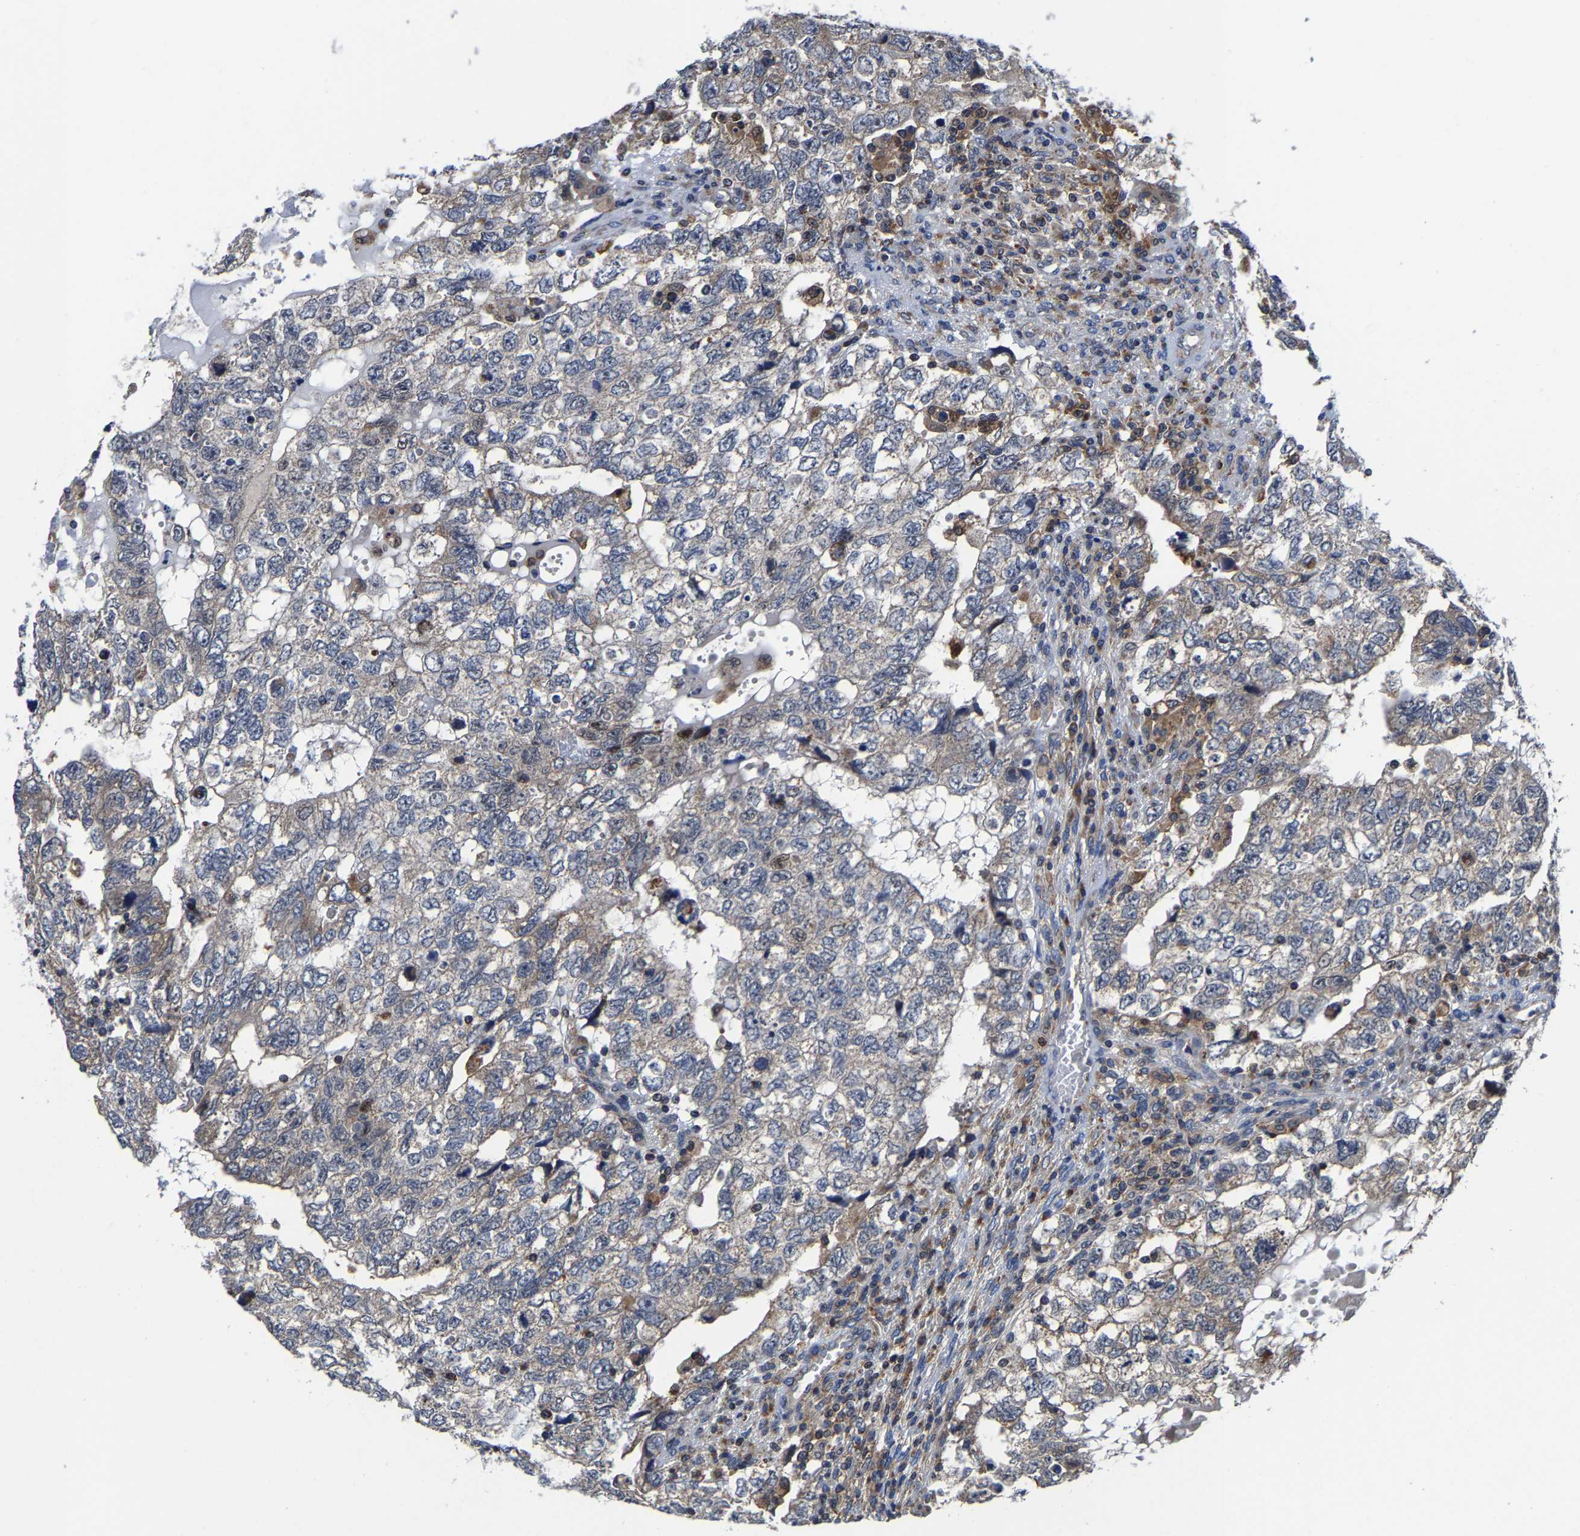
{"staining": {"intensity": "weak", "quantity": "25%-75%", "location": "cytoplasmic/membranous"}, "tissue": "testis cancer", "cell_type": "Tumor cells", "image_type": "cancer", "snomed": [{"axis": "morphology", "description": "Carcinoma, Embryonal, NOS"}, {"axis": "topography", "description": "Testis"}], "caption": "A brown stain shows weak cytoplasmic/membranous positivity of a protein in human testis embryonal carcinoma tumor cells. Nuclei are stained in blue.", "gene": "PFKFB3", "patient": {"sex": "male", "age": 36}}